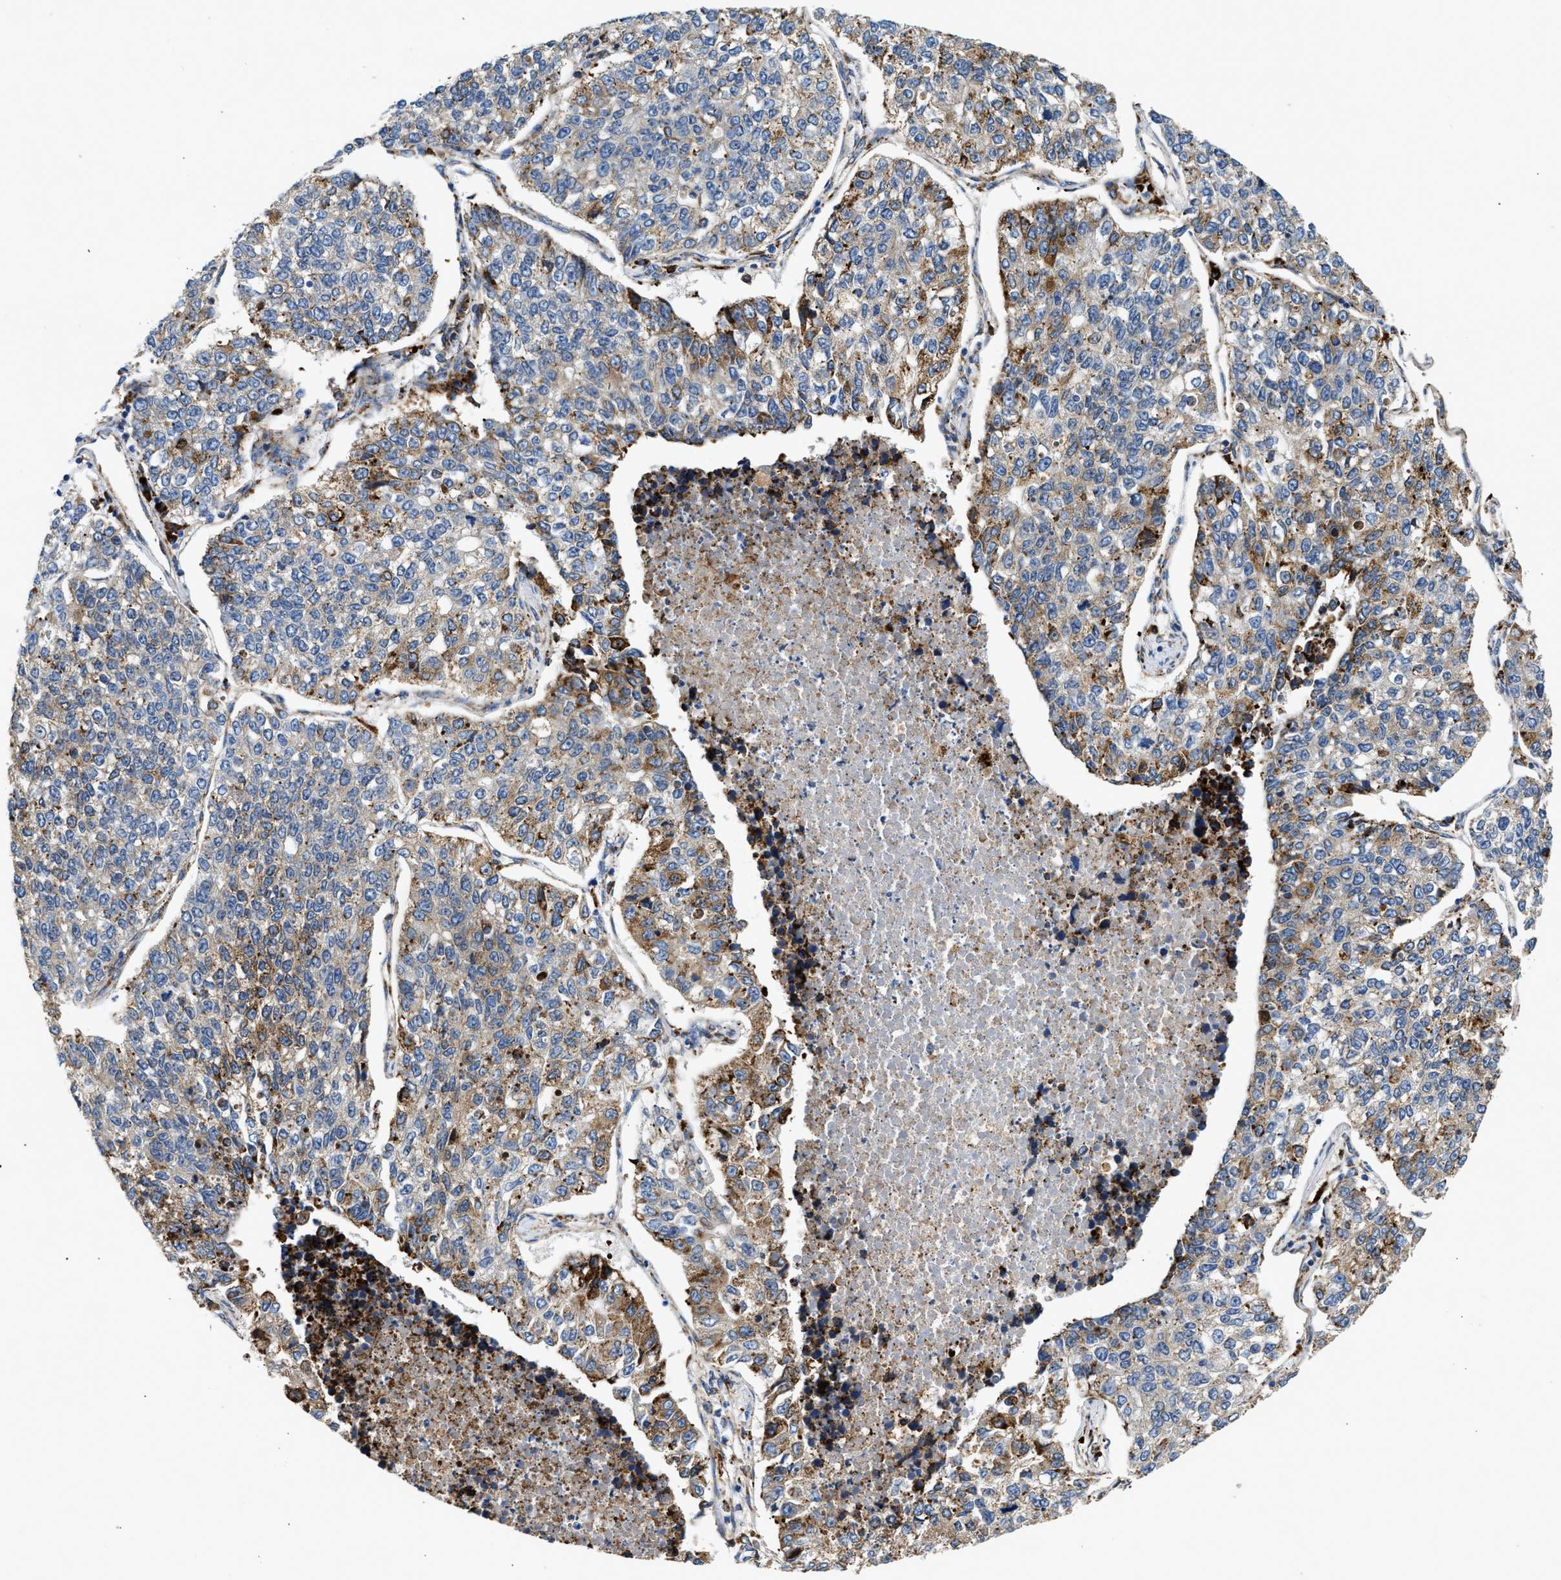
{"staining": {"intensity": "weak", "quantity": "25%-75%", "location": "cytoplasmic/membranous"}, "tissue": "lung cancer", "cell_type": "Tumor cells", "image_type": "cancer", "snomed": [{"axis": "morphology", "description": "Adenocarcinoma, NOS"}, {"axis": "topography", "description": "Lung"}], "caption": "There is low levels of weak cytoplasmic/membranous expression in tumor cells of lung adenocarcinoma, as demonstrated by immunohistochemical staining (brown color).", "gene": "AMZ1", "patient": {"sex": "male", "age": 49}}